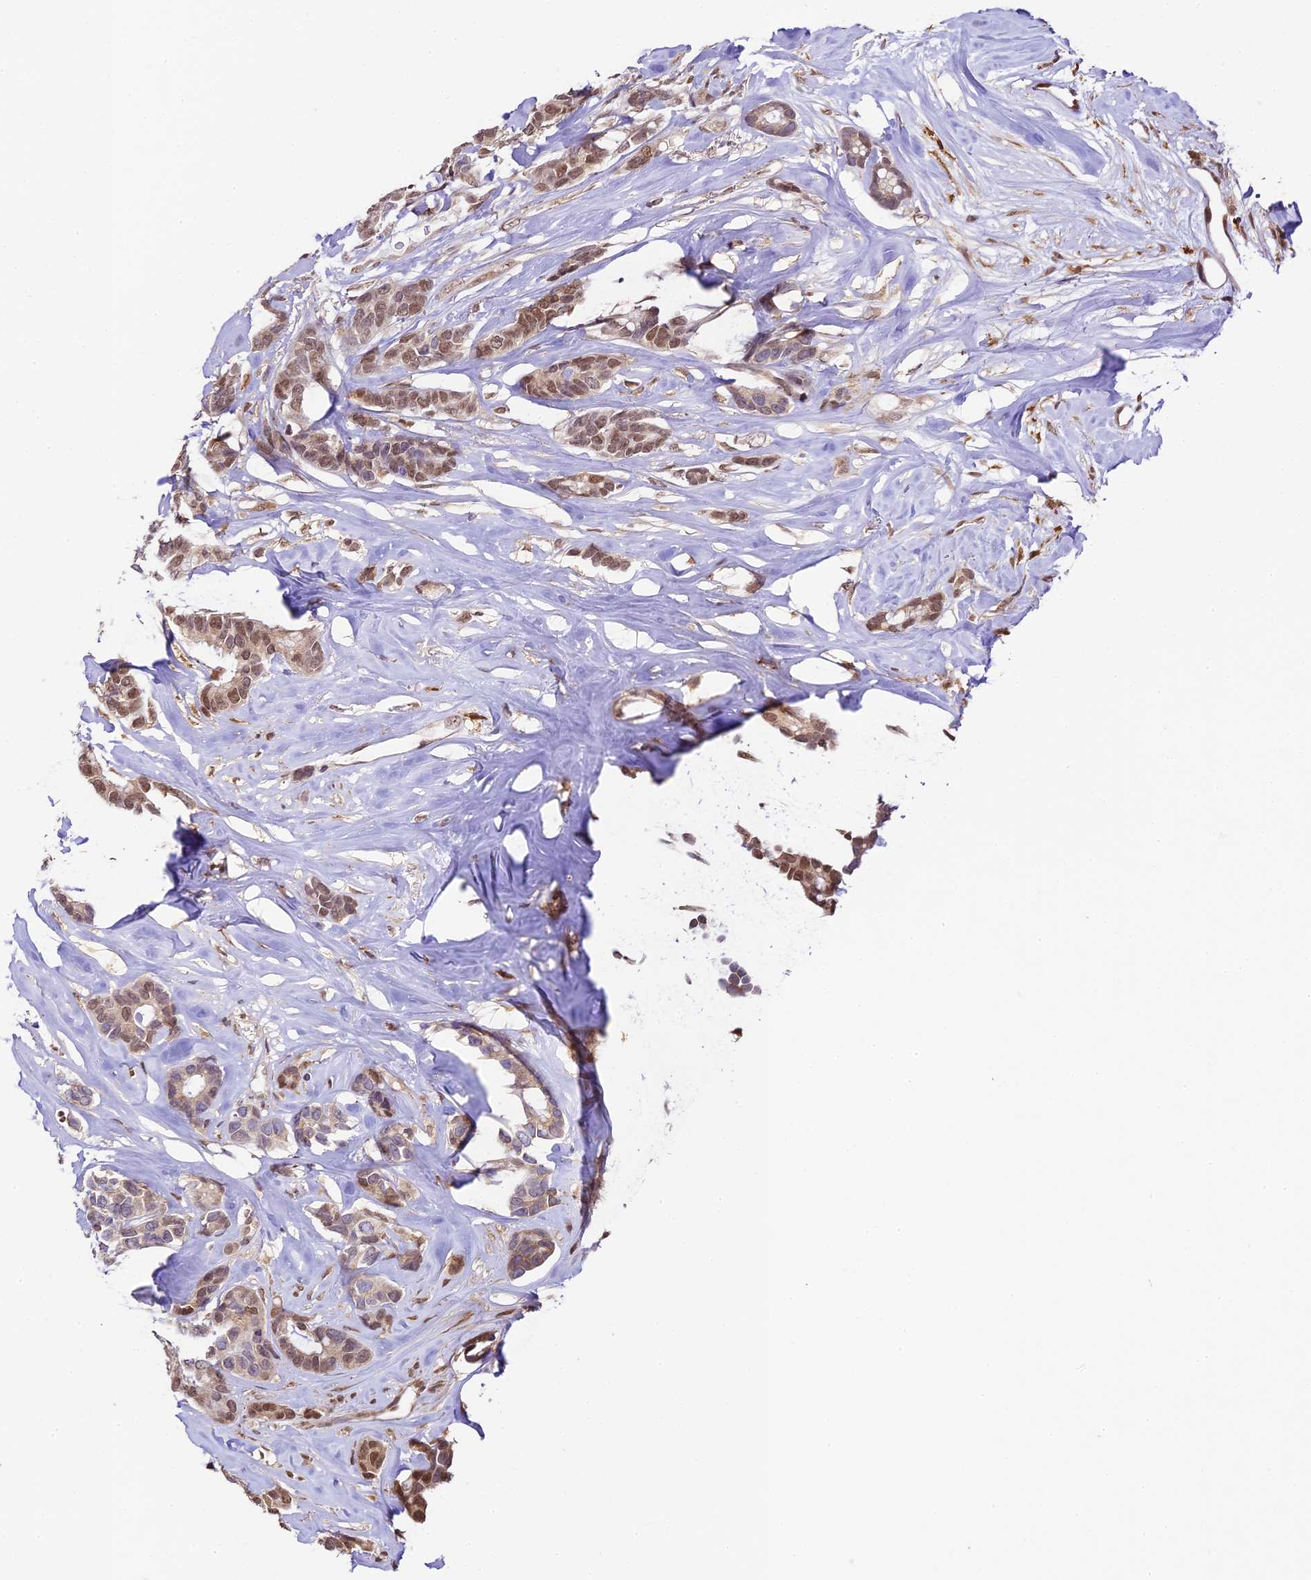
{"staining": {"intensity": "moderate", "quantity": "25%-75%", "location": "nuclear"}, "tissue": "breast cancer", "cell_type": "Tumor cells", "image_type": "cancer", "snomed": [{"axis": "morphology", "description": "Duct carcinoma"}, {"axis": "topography", "description": "Breast"}], "caption": "Immunohistochemical staining of breast cancer (intraductal carcinoma) exhibits medium levels of moderate nuclear protein staining in approximately 25%-75% of tumor cells. (IHC, brightfield microscopy, high magnification).", "gene": "TRIM22", "patient": {"sex": "female", "age": 87}}